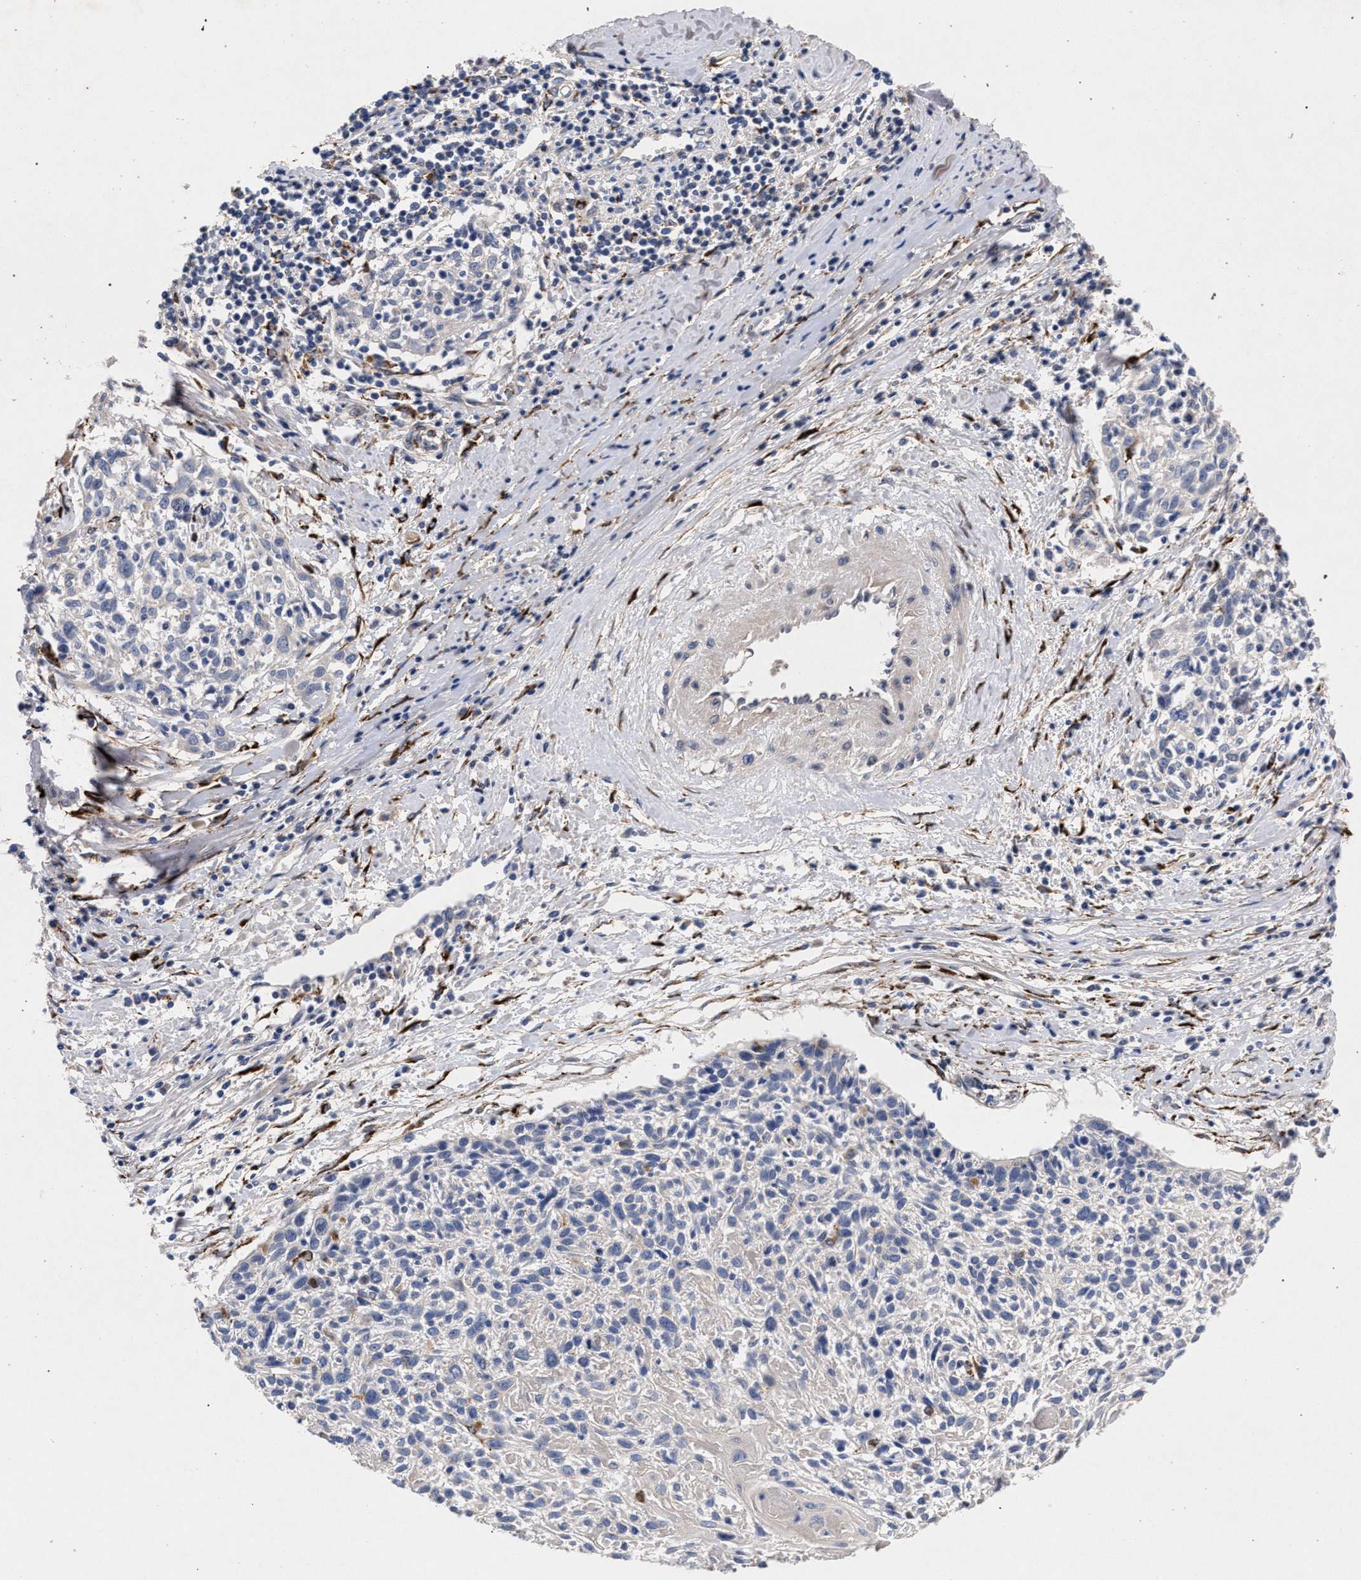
{"staining": {"intensity": "negative", "quantity": "none", "location": "none"}, "tissue": "cervical cancer", "cell_type": "Tumor cells", "image_type": "cancer", "snomed": [{"axis": "morphology", "description": "Squamous cell carcinoma, NOS"}, {"axis": "topography", "description": "Cervix"}], "caption": "IHC of human squamous cell carcinoma (cervical) reveals no expression in tumor cells.", "gene": "NEK7", "patient": {"sex": "female", "age": 51}}